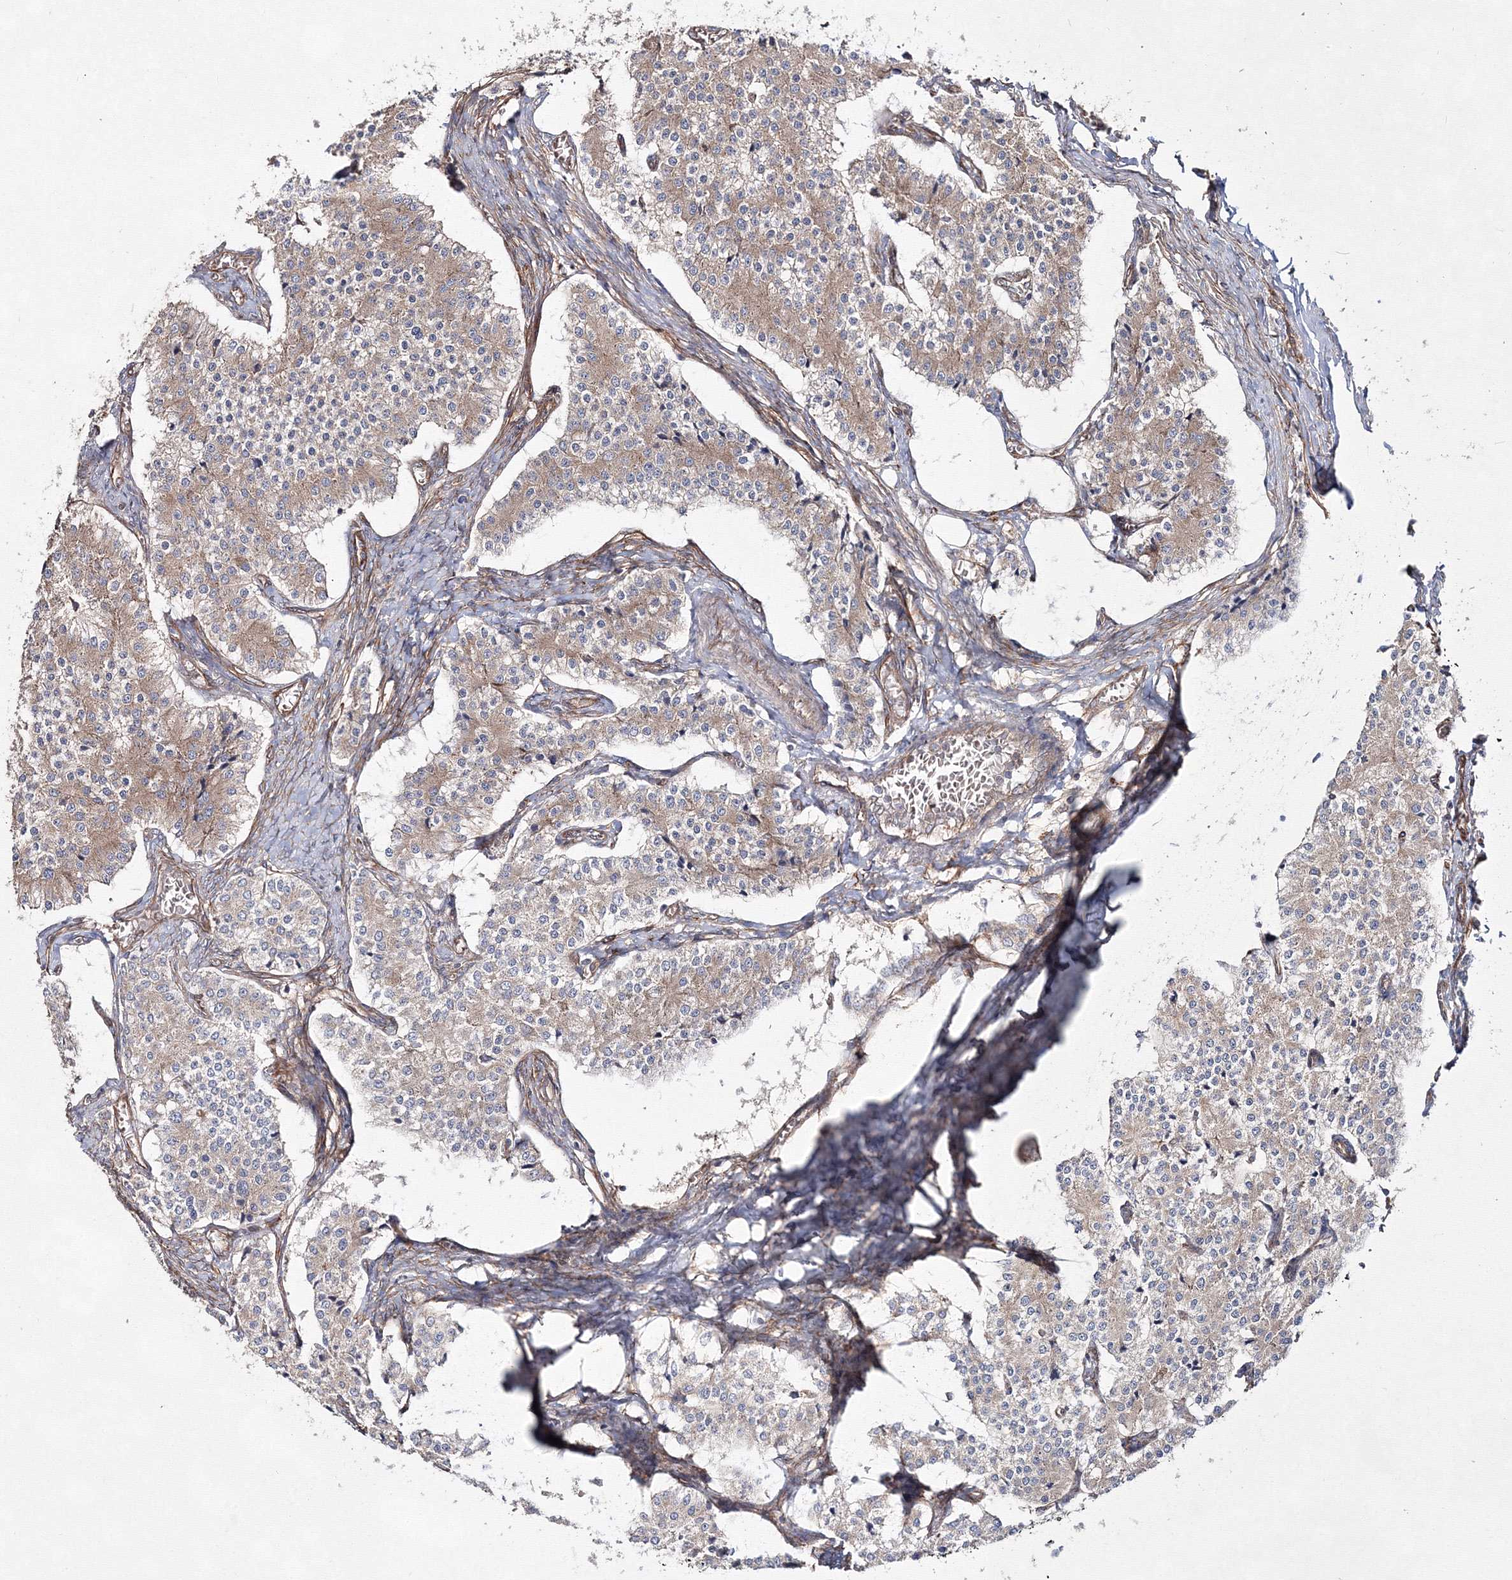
{"staining": {"intensity": "weak", "quantity": ">75%", "location": "cytoplasmic/membranous"}, "tissue": "carcinoid", "cell_type": "Tumor cells", "image_type": "cancer", "snomed": [{"axis": "morphology", "description": "Carcinoid, malignant, NOS"}, {"axis": "topography", "description": "Colon"}], "caption": "Carcinoid (malignant) stained for a protein exhibits weak cytoplasmic/membranous positivity in tumor cells. Using DAB (brown) and hematoxylin (blue) stains, captured at high magnification using brightfield microscopy.", "gene": "EXOC6", "patient": {"sex": "female", "age": 52}}